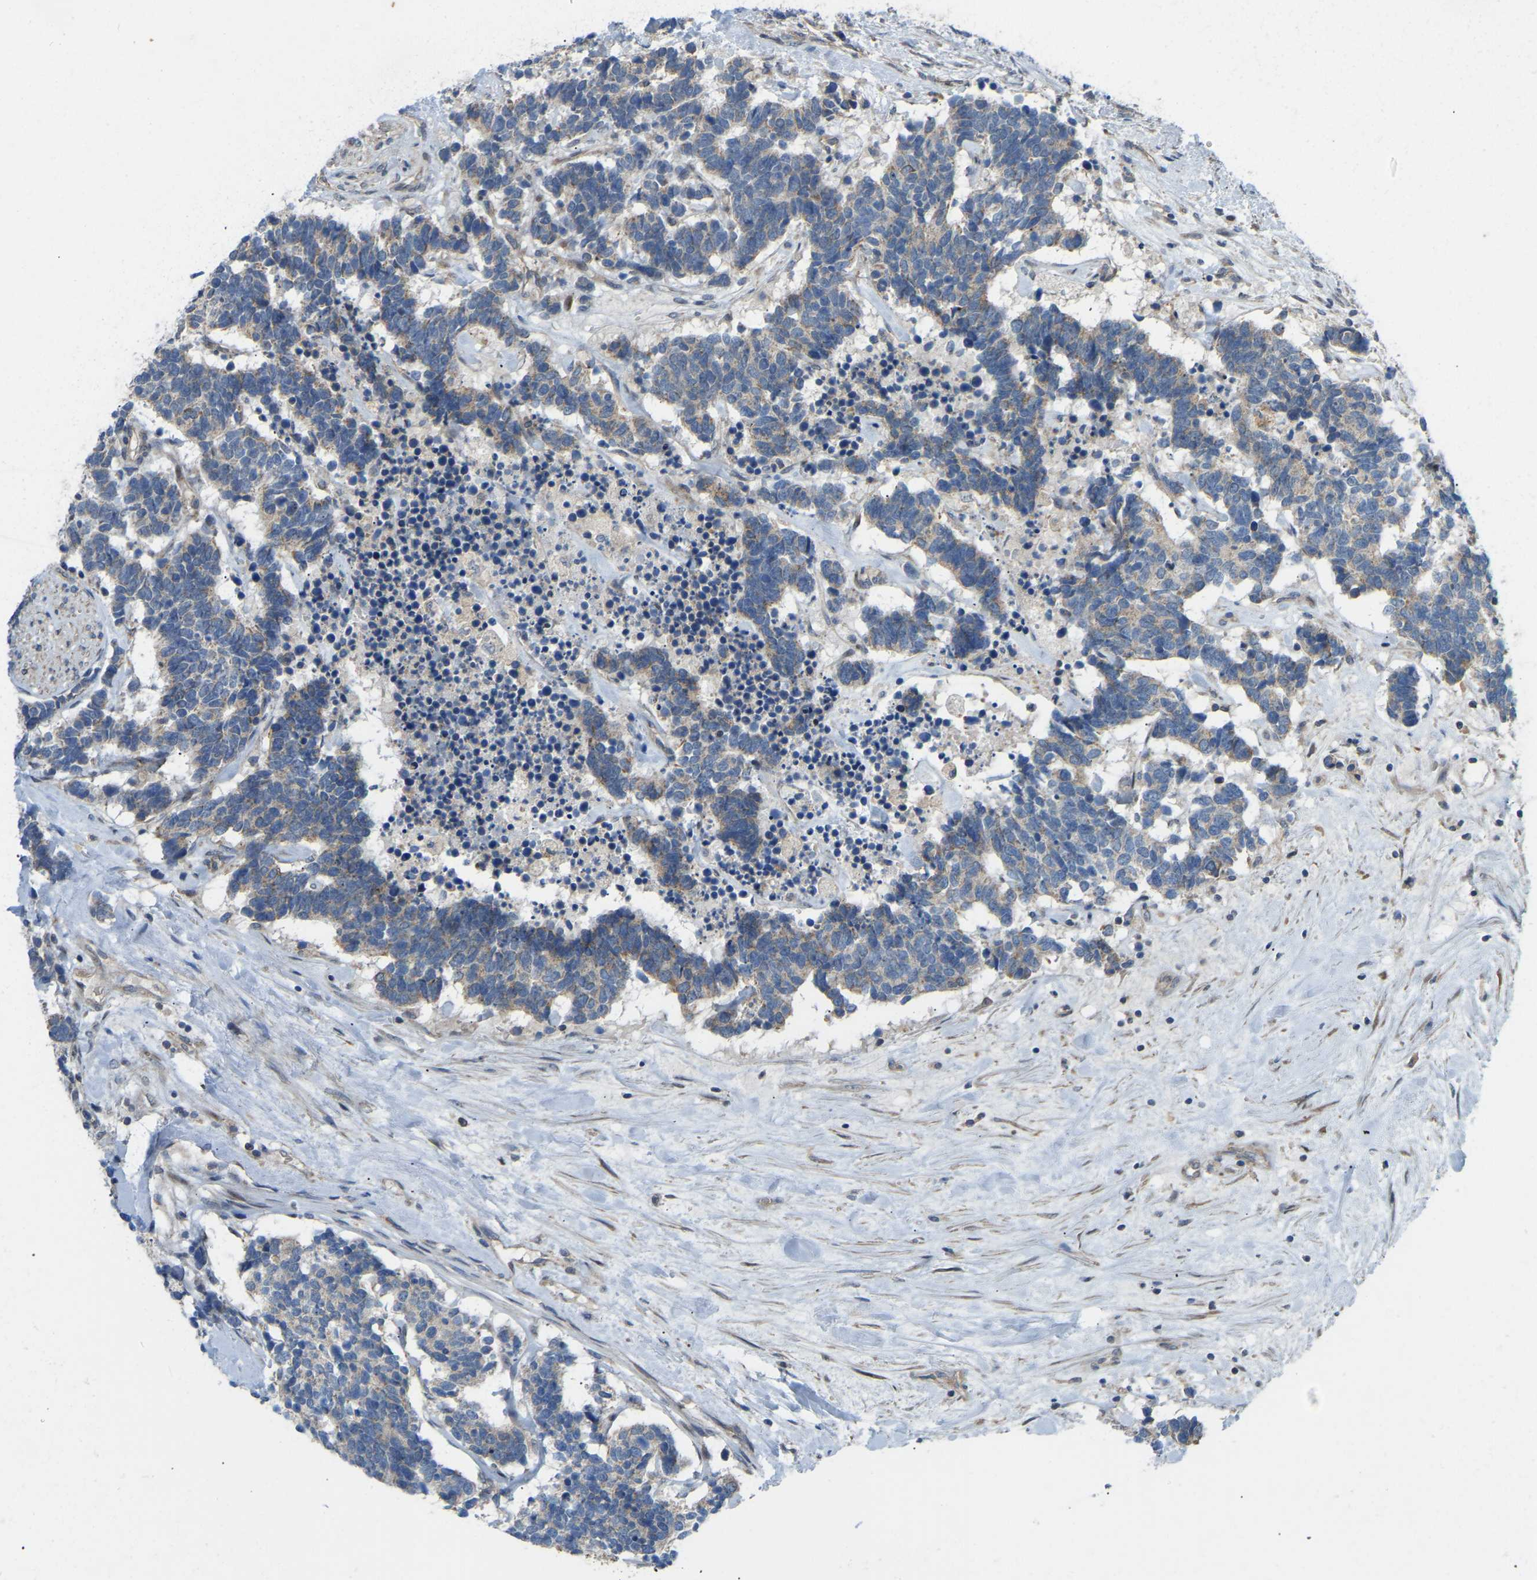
{"staining": {"intensity": "weak", "quantity": "25%-75%", "location": "cytoplasmic/membranous"}, "tissue": "carcinoid", "cell_type": "Tumor cells", "image_type": "cancer", "snomed": [{"axis": "morphology", "description": "Carcinoma, NOS"}, {"axis": "morphology", "description": "Carcinoid, malignant, NOS"}, {"axis": "topography", "description": "Urinary bladder"}], "caption": "High-power microscopy captured an IHC micrograph of carcinoma, revealing weak cytoplasmic/membranous positivity in about 25%-75% of tumor cells.", "gene": "C21orf91", "patient": {"sex": "male", "age": 57}}